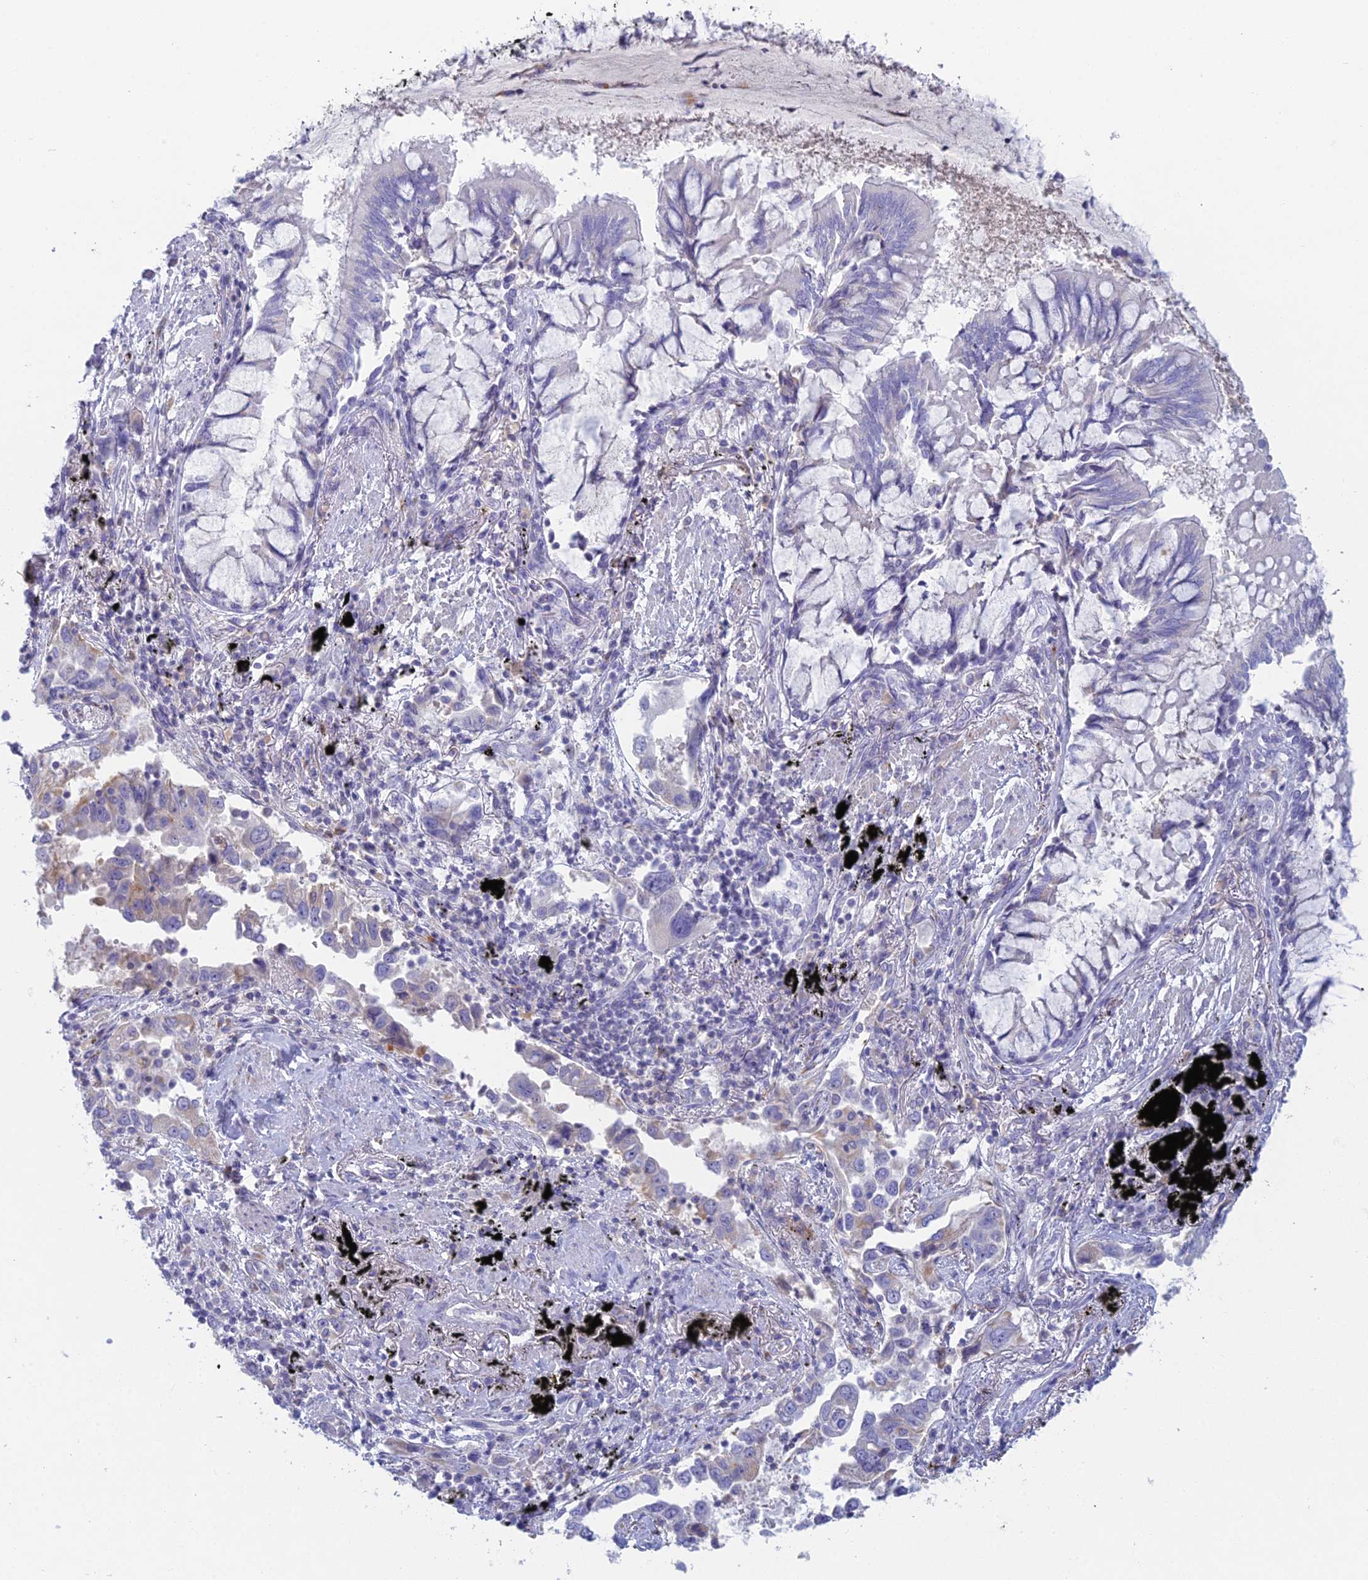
{"staining": {"intensity": "weak", "quantity": "25%-75%", "location": "cytoplasmic/membranous"}, "tissue": "lung cancer", "cell_type": "Tumor cells", "image_type": "cancer", "snomed": [{"axis": "morphology", "description": "Adenocarcinoma, NOS"}, {"axis": "topography", "description": "Lung"}], "caption": "Protein expression by immunohistochemistry (IHC) displays weak cytoplasmic/membranous positivity in about 25%-75% of tumor cells in adenocarcinoma (lung). Using DAB (3,3'-diaminobenzidine) (brown) and hematoxylin (blue) stains, captured at high magnification using brightfield microscopy.", "gene": "FERD3L", "patient": {"sex": "male", "age": 67}}